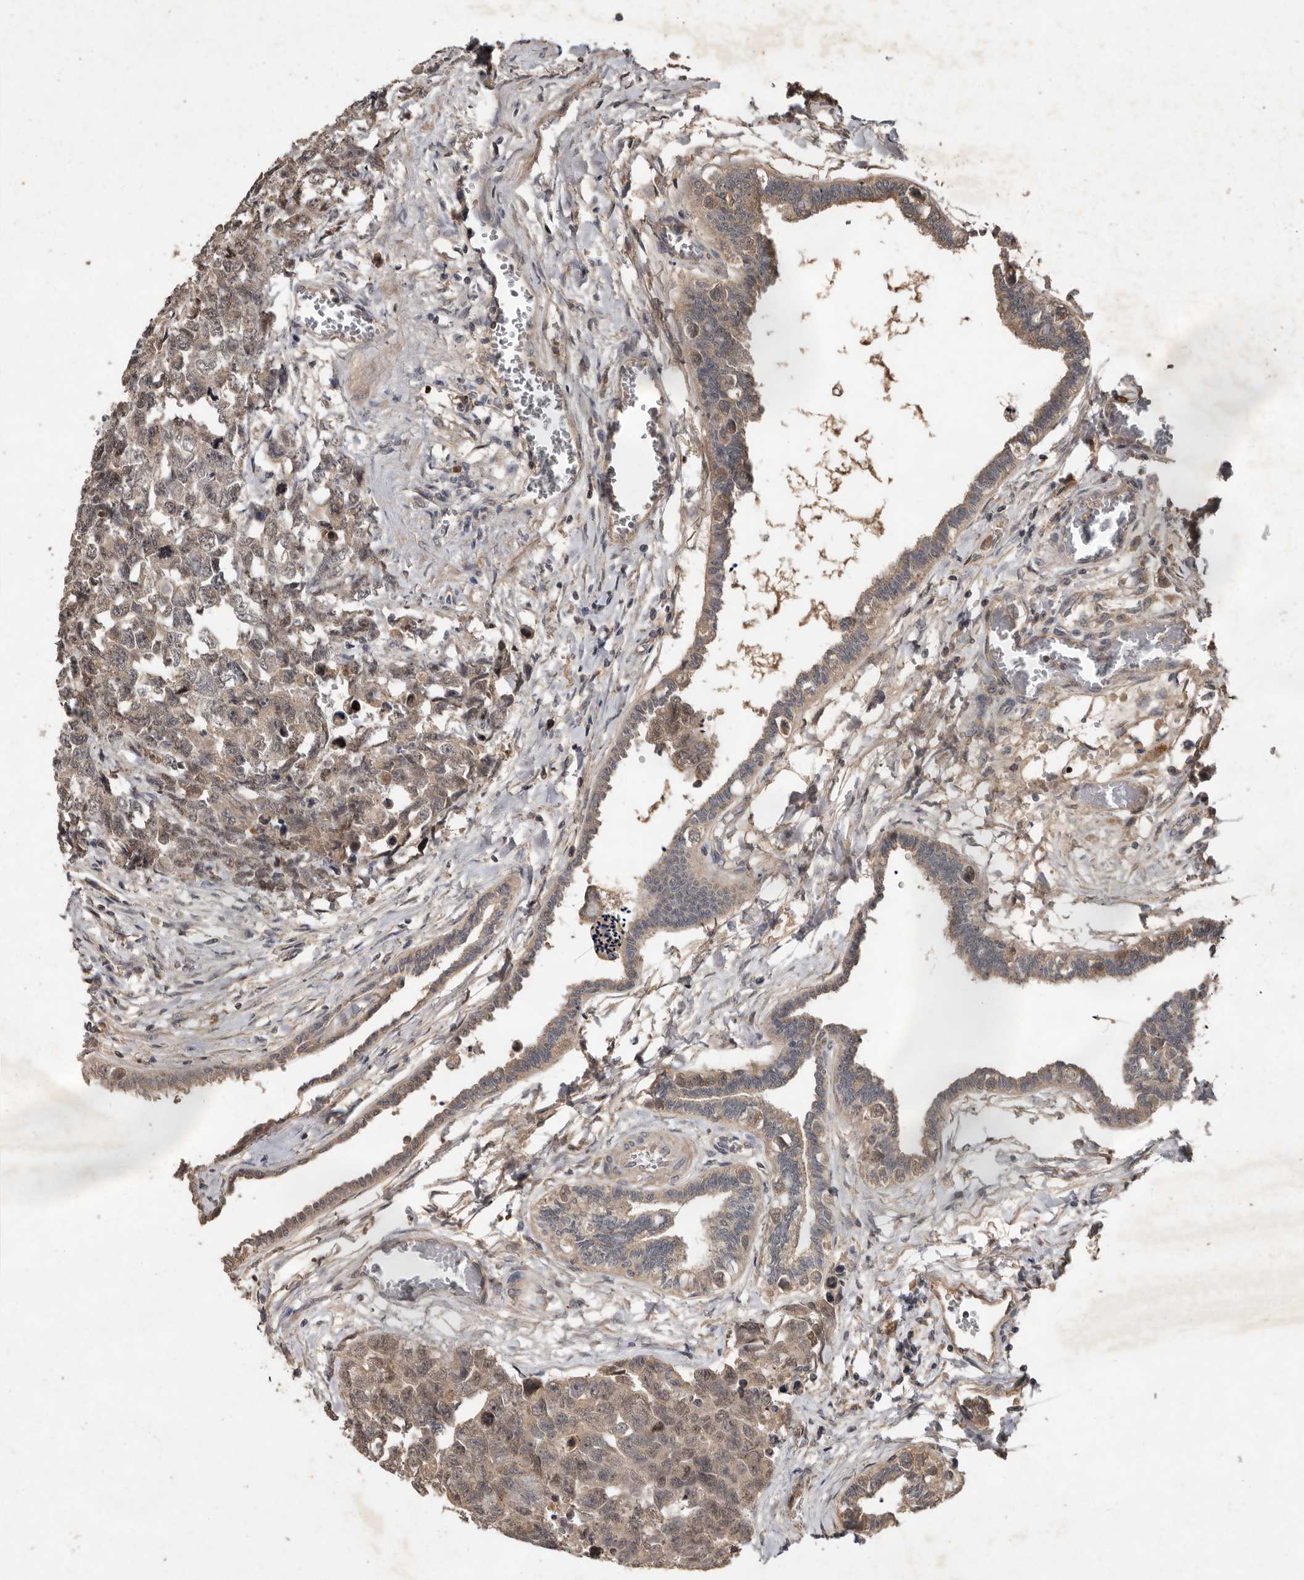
{"staining": {"intensity": "weak", "quantity": ">75%", "location": "cytoplasmic/membranous,nuclear"}, "tissue": "testis cancer", "cell_type": "Tumor cells", "image_type": "cancer", "snomed": [{"axis": "morphology", "description": "Carcinoma, Embryonal, NOS"}, {"axis": "topography", "description": "Testis"}], "caption": "Protein expression analysis of testis cancer exhibits weak cytoplasmic/membranous and nuclear staining in approximately >75% of tumor cells. The staining was performed using DAB (3,3'-diaminobenzidine), with brown indicating positive protein expression. Nuclei are stained blue with hematoxylin.", "gene": "KIF26B", "patient": {"sex": "male", "age": 31}}